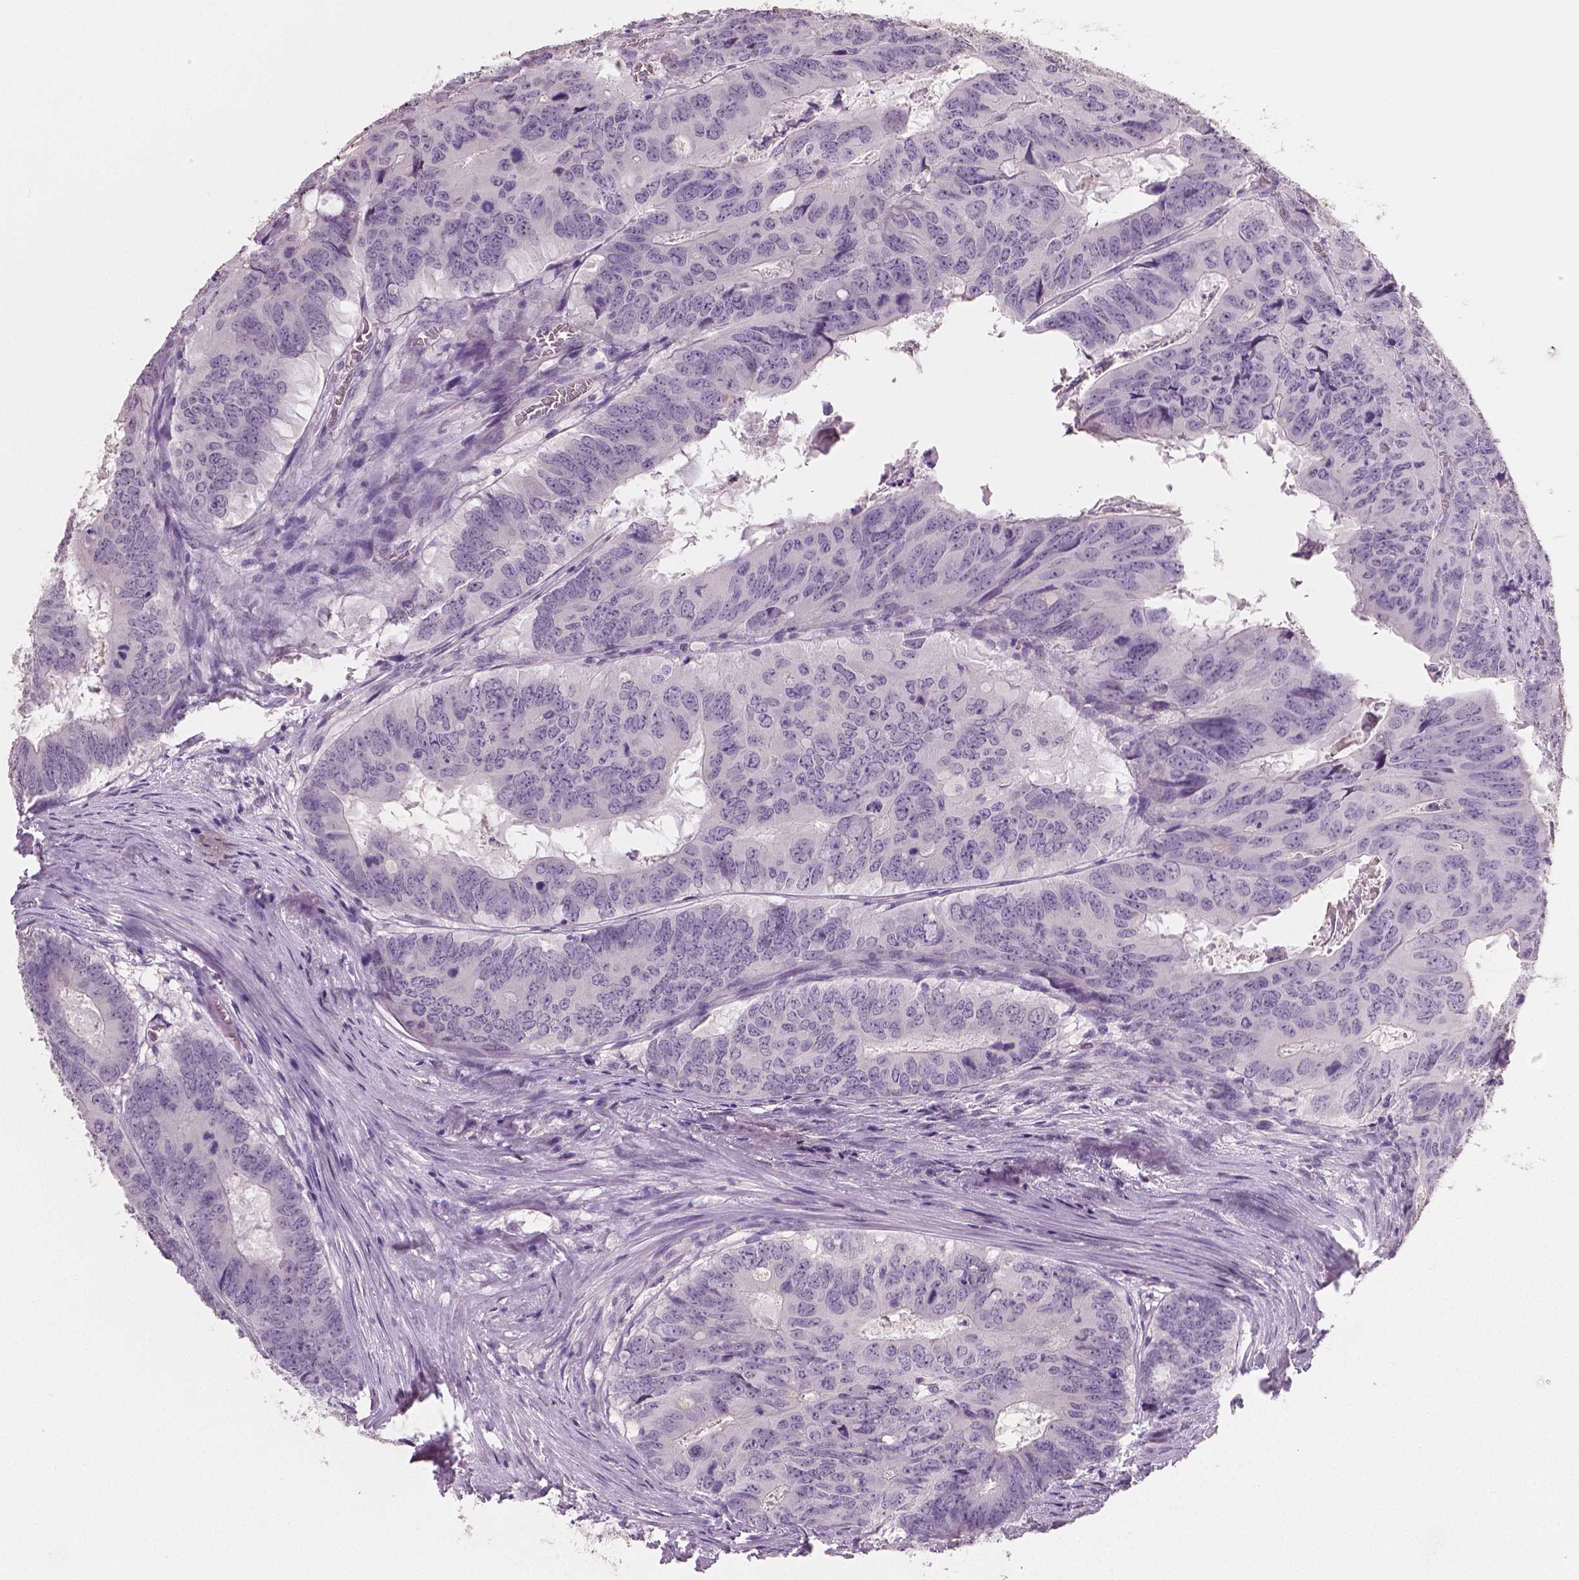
{"staining": {"intensity": "negative", "quantity": "none", "location": "none"}, "tissue": "colorectal cancer", "cell_type": "Tumor cells", "image_type": "cancer", "snomed": [{"axis": "morphology", "description": "Adenocarcinoma, NOS"}, {"axis": "topography", "description": "Colon"}], "caption": "This photomicrograph is of colorectal adenocarcinoma stained with immunohistochemistry (IHC) to label a protein in brown with the nuclei are counter-stained blue. There is no positivity in tumor cells.", "gene": "NECAB1", "patient": {"sex": "male", "age": 79}}